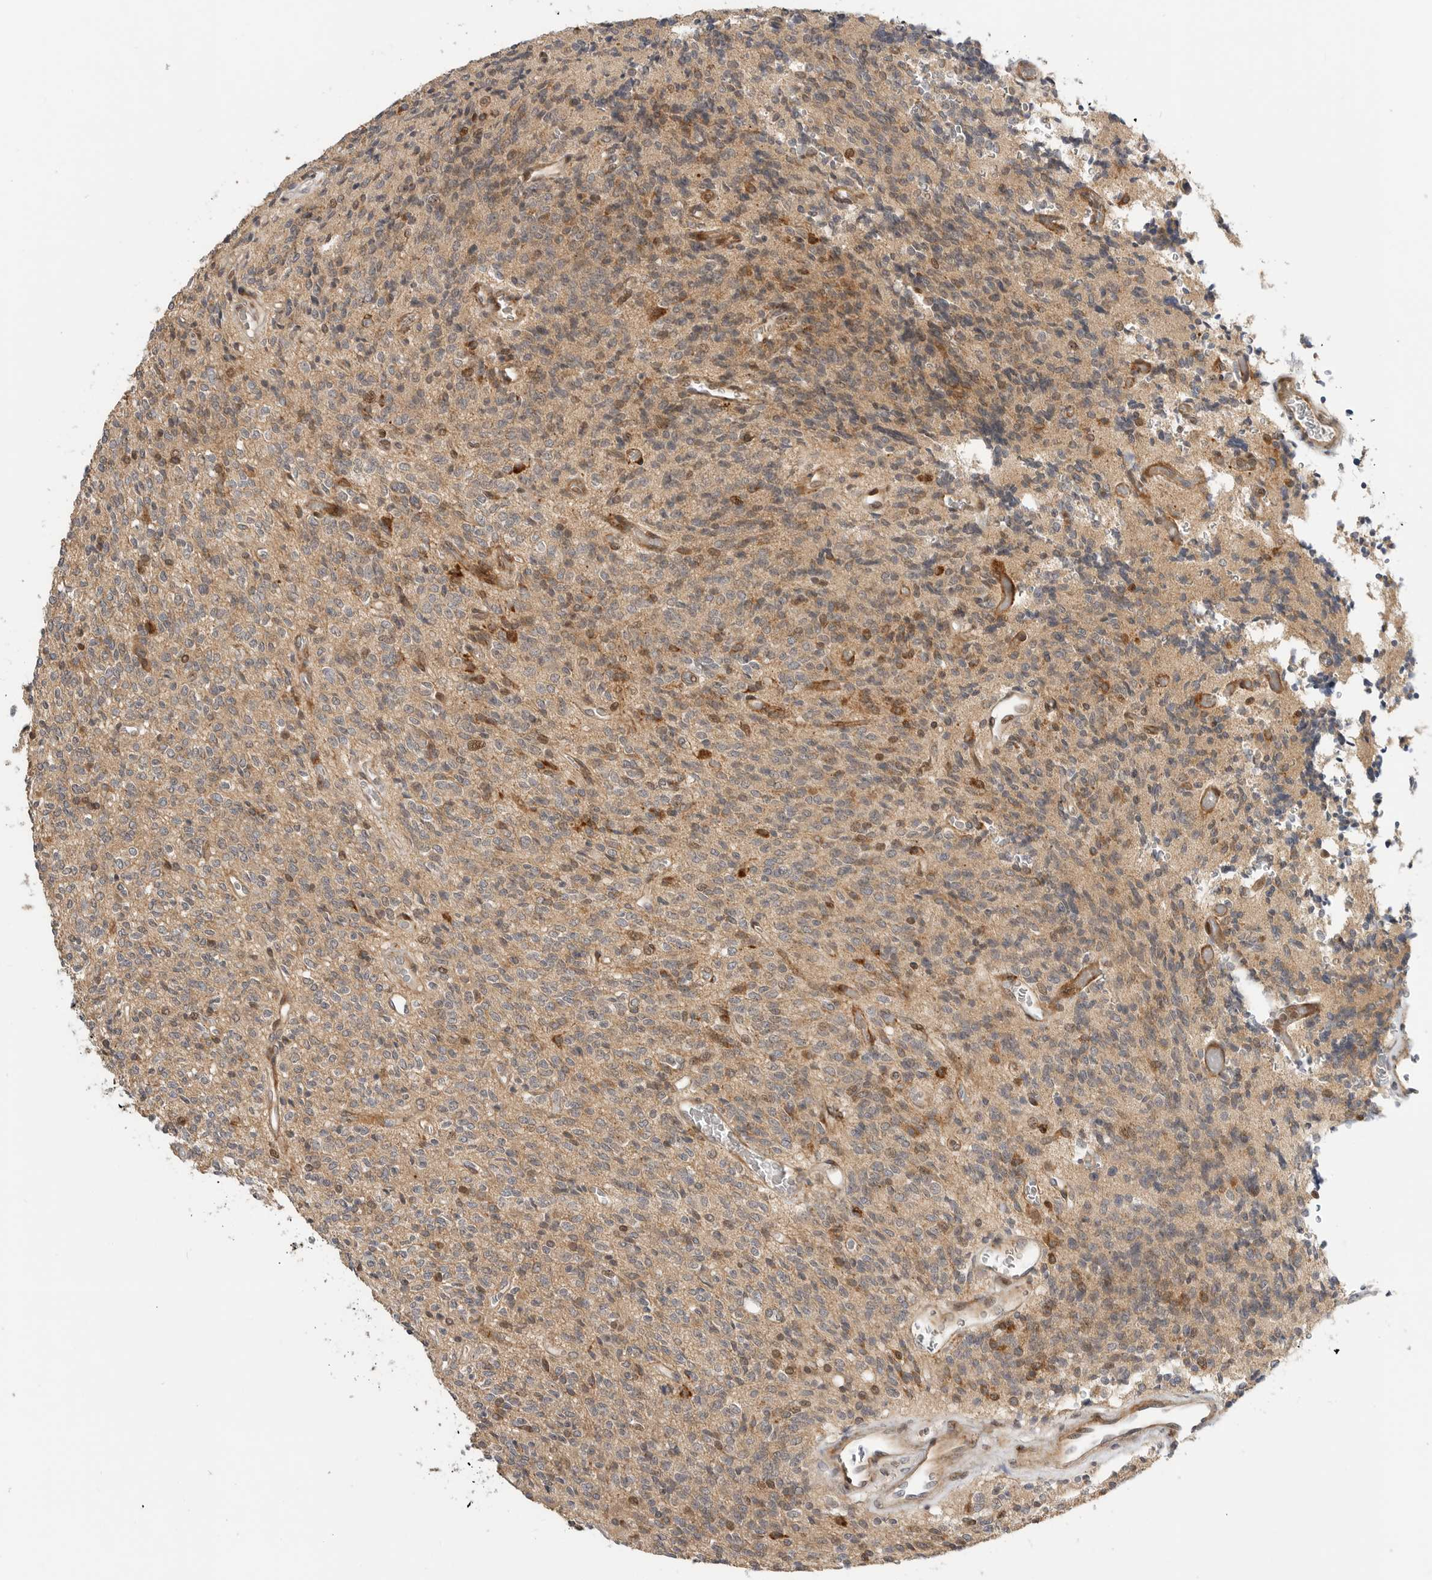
{"staining": {"intensity": "weak", "quantity": "25%-75%", "location": "cytoplasmic/membranous,nuclear"}, "tissue": "glioma", "cell_type": "Tumor cells", "image_type": "cancer", "snomed": [{"axis": "morphology", "description": "Glioma, malignant, High grade"}, {"axis": "topography", "description": "Brain"}], "caption": "Protein analysis of high-grade glioma (malignant) tissue reveals weak cytoplasmic/membranous and nuclear staining in about 25%-75% of tumor cells. (DAB (3,3'-diaminobenzidine) = brown stain, brightfield microscopy at high magnification).", "gene": "CSNK1G3", "patient": {"sex": "male", "age": 34}}